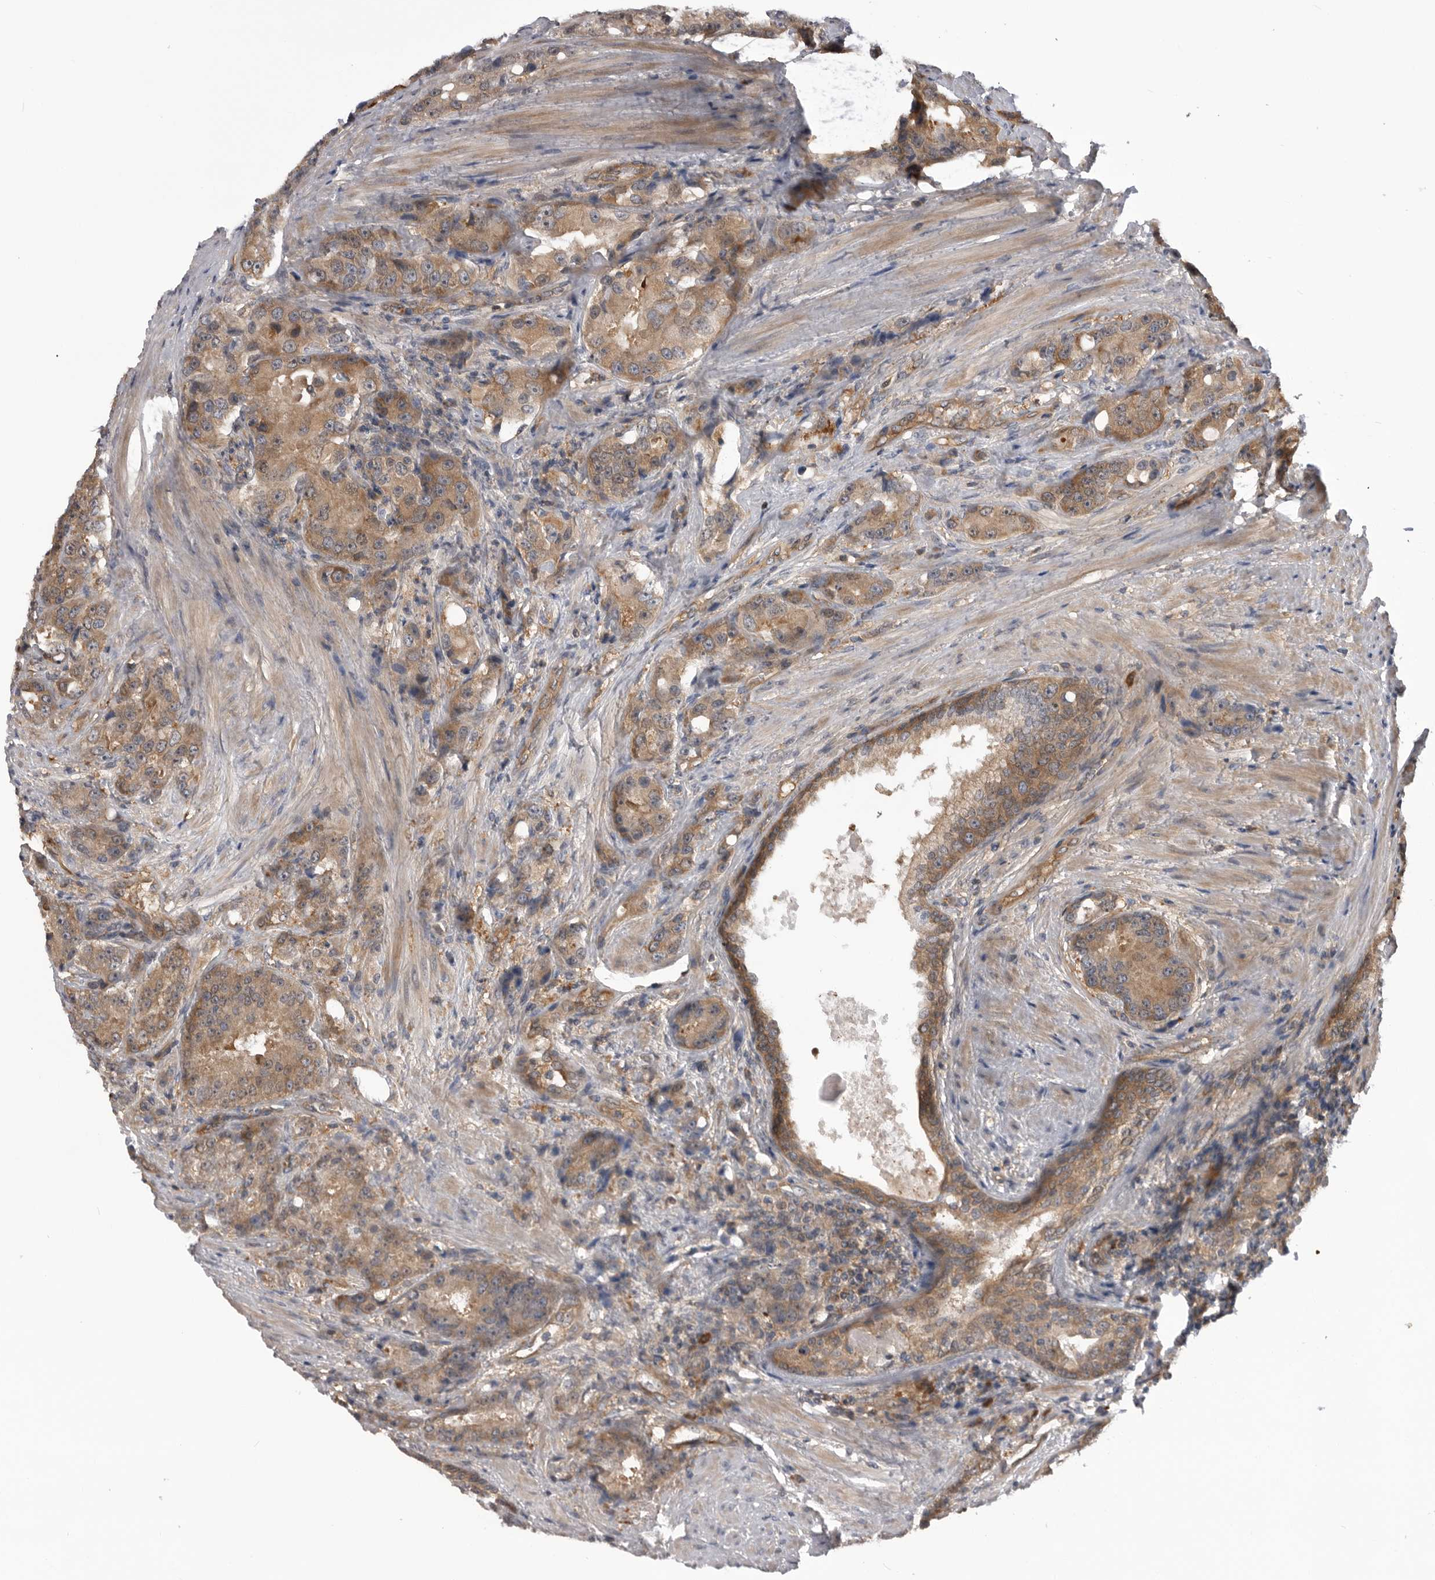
{"staining": {"intensity": "moderate", "quantity": ">75%", "location": "cytoplasmic/membranous"}, "tissue": "prostate cancer", "cell_type": "Tumor cells", "image_type": "cancer", "snomed": [{"axis": "morphology", "description": "Adenocarcinoma, High grade"}, {"axis": "topography", "description": "Prostate"}], "caption": "Immunohistochemical staining of human high-grade adenocarcinoma (prostate) displays medium levels of moderate cytoplasmic/membranous positivity in about >75% of tumor cells. (DAB (3,3'-diaminobenzidine) IHC, brown staining for protein, blue staining for nuclei).", "gene": "RAB3GAP2", "patient": {"sex": "male", "age": 60}}